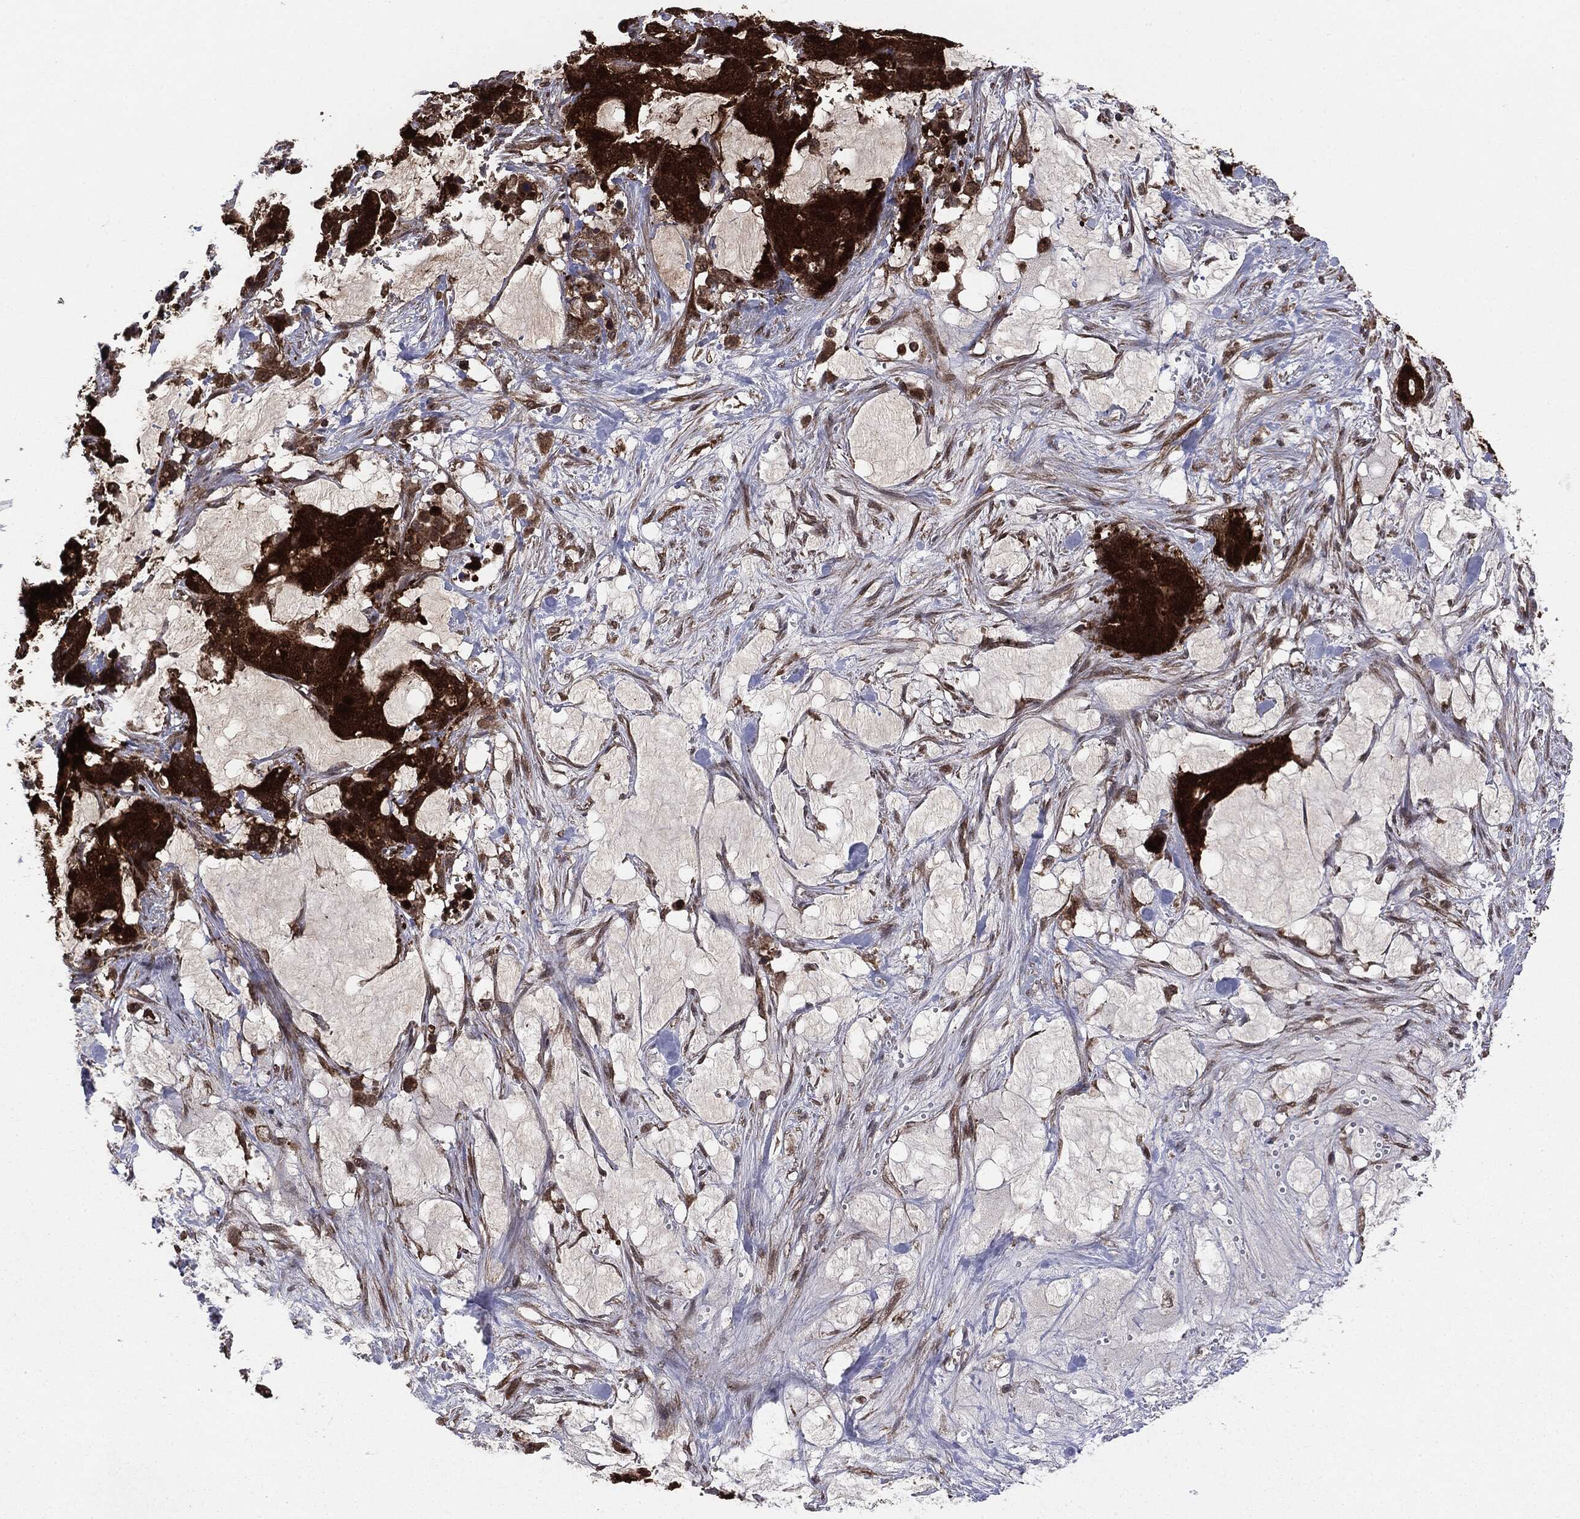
{"staining": {"intensity": "strong", "quantity": ">75%", "location": "cytoplasmic/membranous"}, "tissue": "stomach cancer", "cell_type": "Tumor cells", "image_type": "cancer", "snomed": [{"axis": "morphology", "description": "Normal tissue, NOS"}, {"axis": "morphology", "description": "Adenocarcinoma, NOS"}, {"axis": "topography", "description": "Stomach"}], "caption": "Protein staining shows strong cytoplasmic/membranous positivity in about >75% of tumor cells in stomach cancer (adenocarcinoma).", "gene": "NME1", "patient": {"sex": "female", "age": 64}}